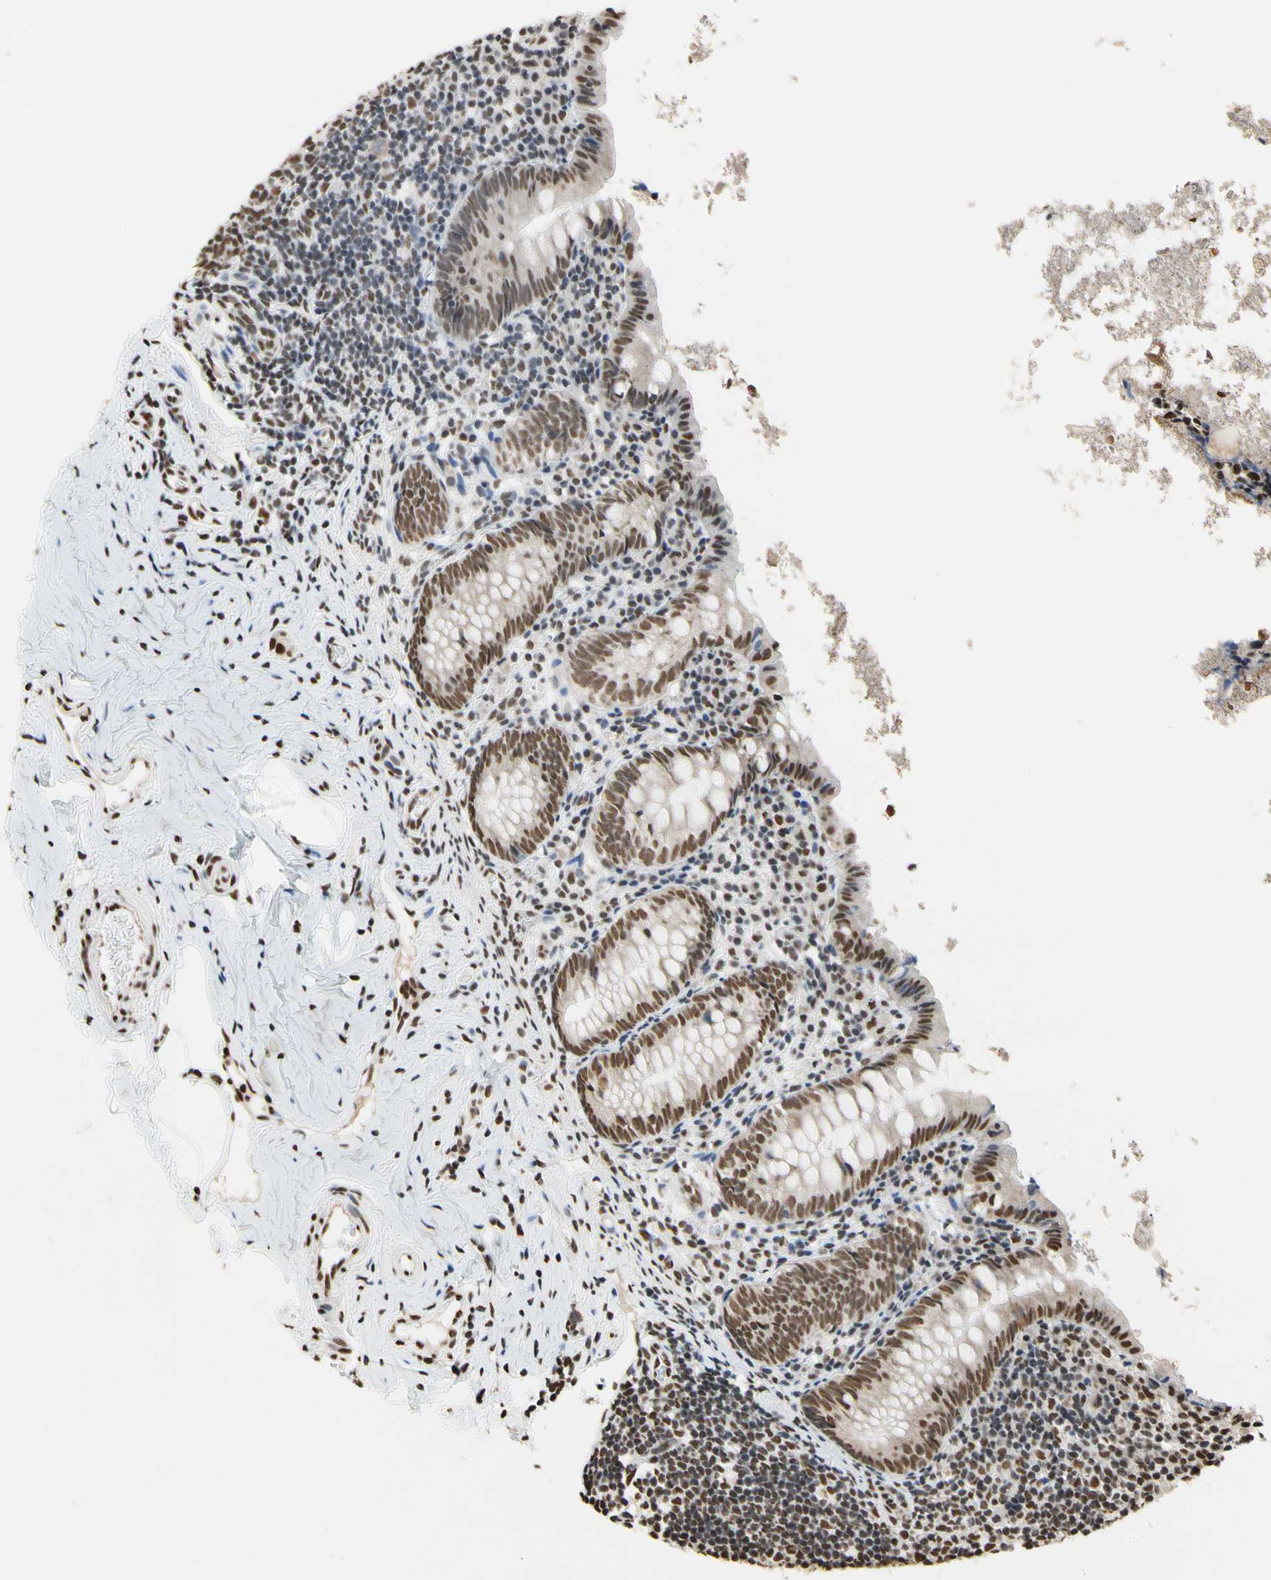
{"staining": {"intensity": "moderate", "quantity": ">75%", "location": "nuclear"}, "tissue": "appendix", "cell_type": "Glandular cells", "image_type": "normal", "snomed": [{"axis": "morphology", "description": "Normal tissue, NOS"}, {"axis": "topography", "description": "Appendix"}], "caption": "A high-resolution photomicrograph shows IHC staining of benign appendix, which shows moderate nuclear staining in about >75% of glandular cells.", "gene": "HNRNPK", "patient": {"sex": "female", "age": 10}}